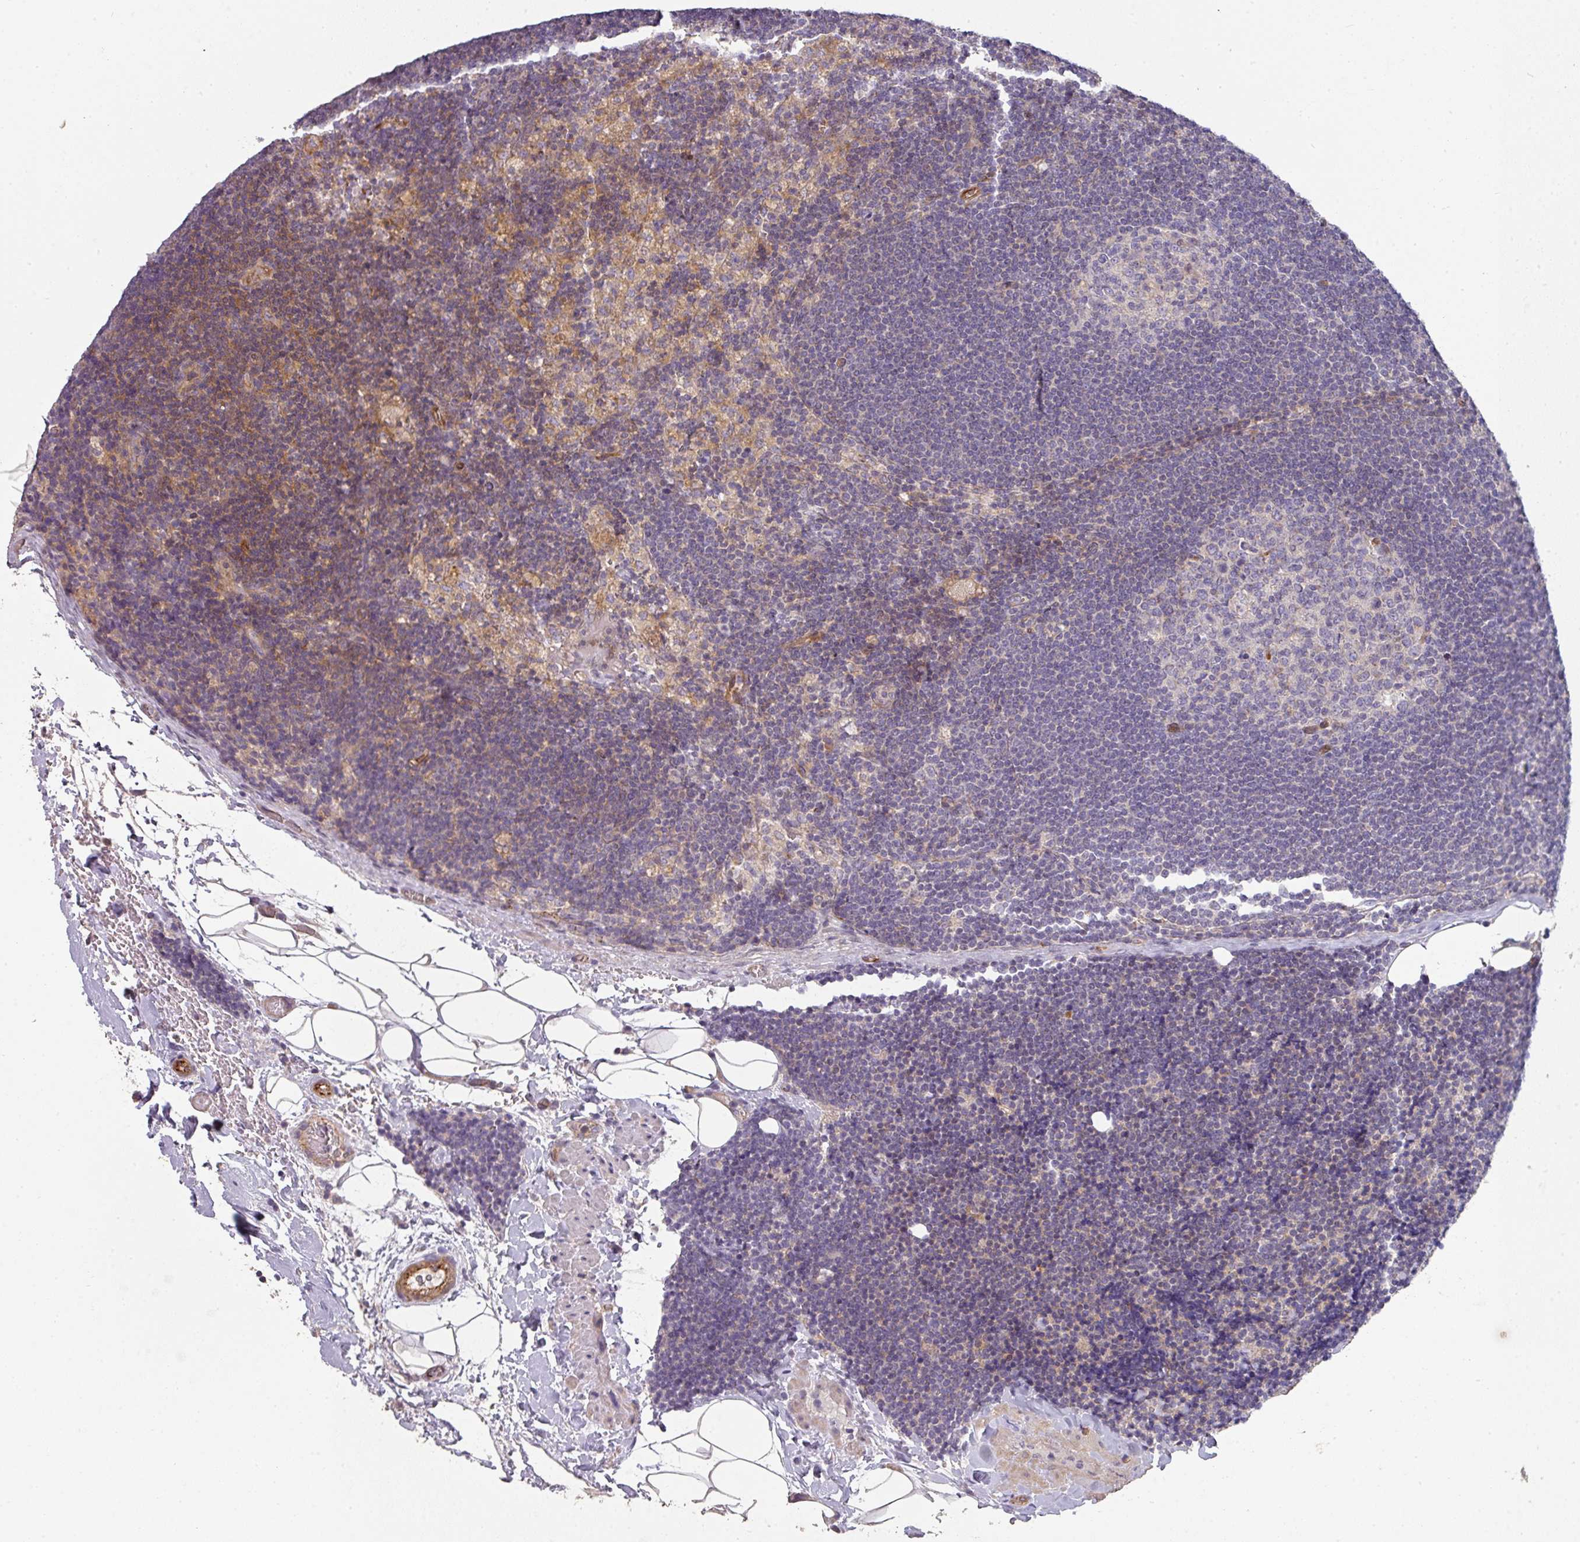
{"staining": {"intensity": "negative", "quantity": "none", "location": "none"}, "tissue": "lymph node", "cell_type": "Germinal center cells", "image_type": "normal", "snomed": [{"axis": "morphology", "description": "Normal tissue, NOS"}, {"axis": "topography", "description": "Lymph node"}], "caption": "Immunohistochemistry of unremarkable lymph node exhibits no staining in germinal center cells.", "gene": "PCDH1", "patient": {"sex": "male", "age": 24}}